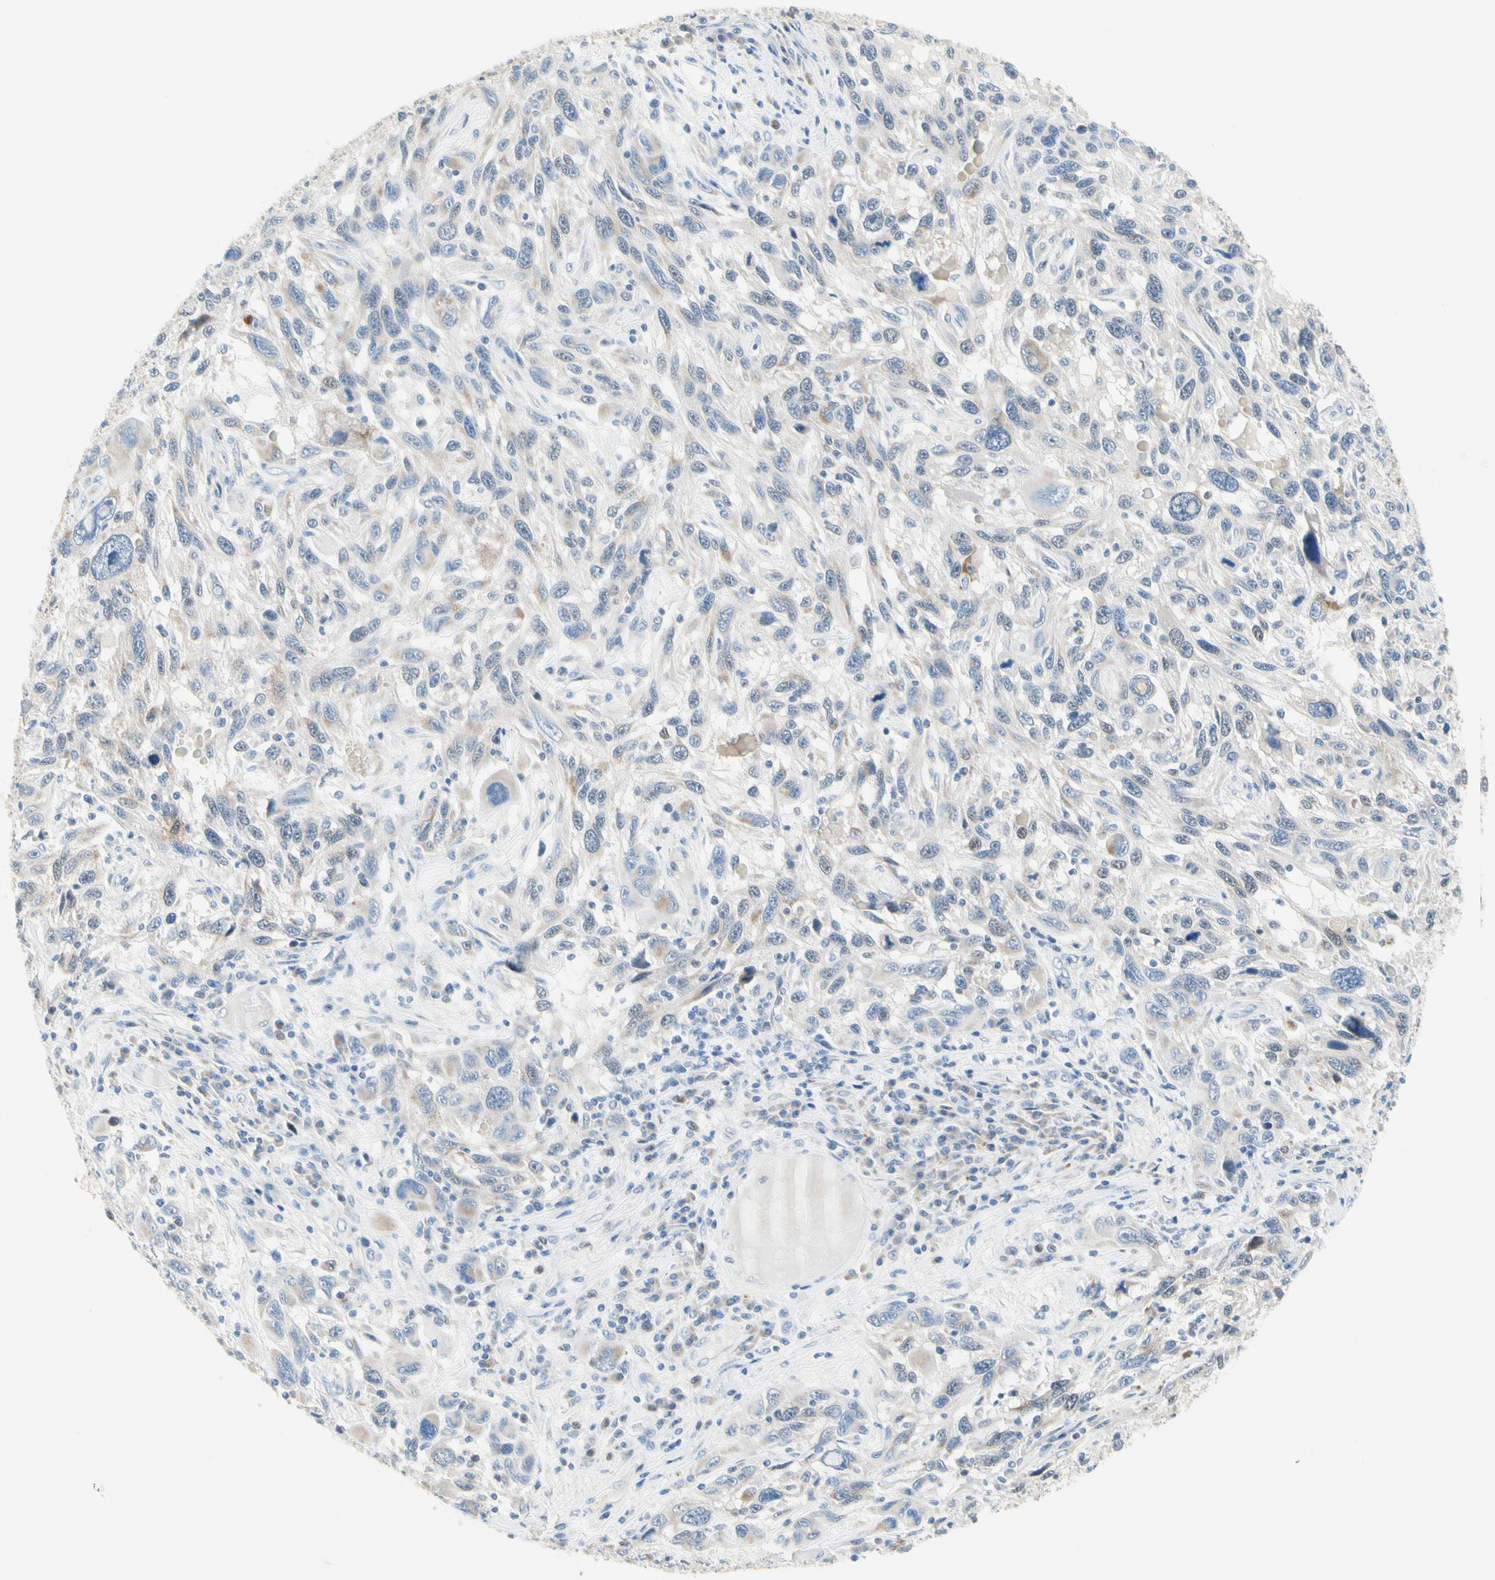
{"staining": {"intensity": "weak", "quantity": "25%-75%", "location": "cytoplasmic/membranous"}, "tissue": "melanoma", "cell_type": "Tumor cells", "image_type": "cancer", "snomed": [{"axis": "morphology", "description": "Malignant melanoma, NOS"}, {"axis": "topography", "description": "Skin"}], "caption": "Immunohistochemistry image of neoplastic tissue: malignant melanoma stained using IHC reveals low levels of weak protein expression localized specifically in the cytoplasmic/membranous of tumor cells, appearing as a cytoplasmic/membranous brown color.", "gene": "MFF", "patient": {"sex": "male", "age": 53}}